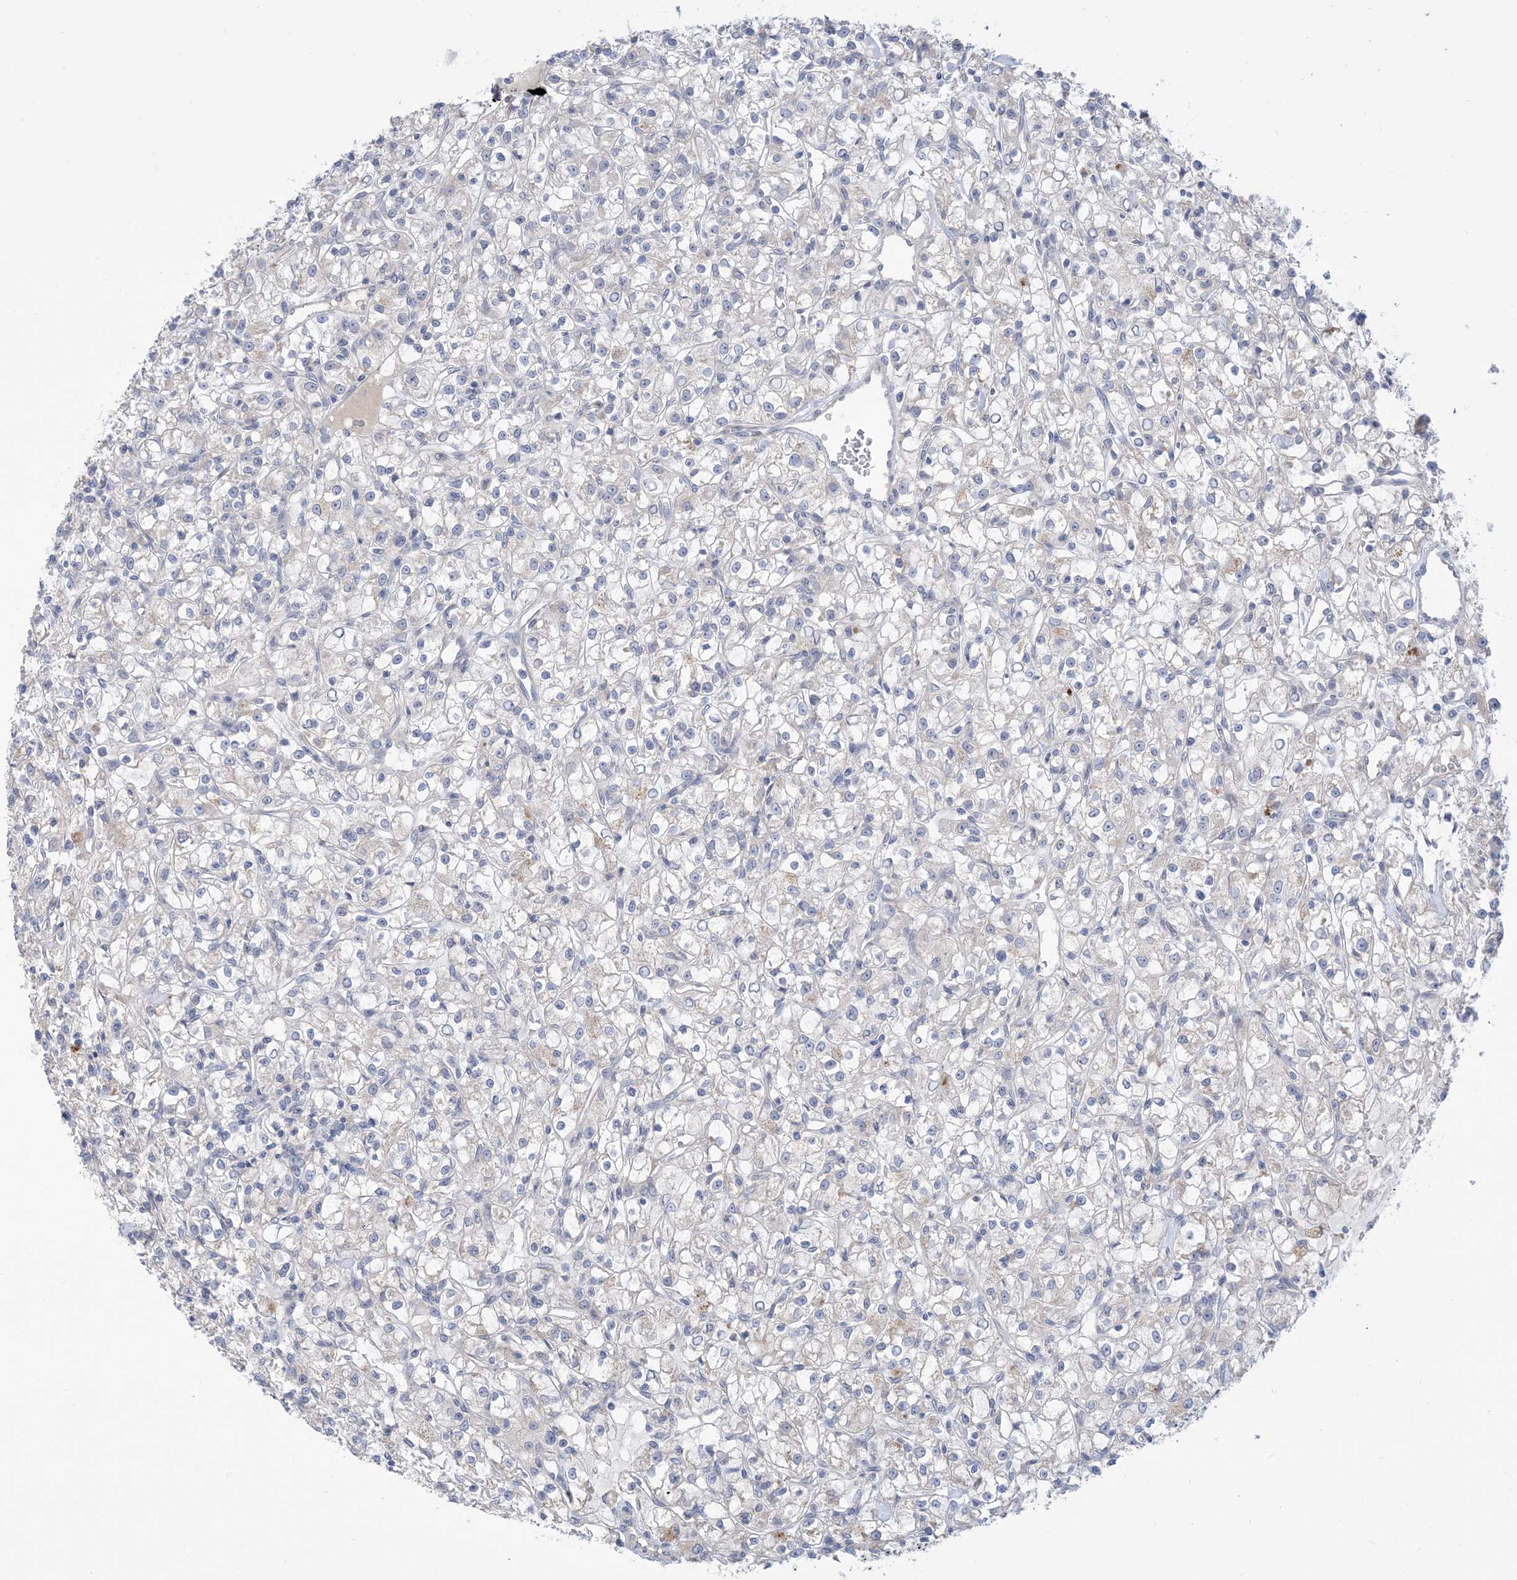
{"staining": {"intensity": "negative", "quantity": "none", "location": "none"}, "tissue": "renal cancer", "cell_type": "Tumor cells", "image_type": "cancer", "snomed": [{"axis": "morphology", "description": "Adenocarcinoma, NOS"}, {"axis": "topography", "description": "Kidney"}], "caption": "Immunohistochemical staining of adenocarcinoma (renal) exhibits no significant positivity in tumor cells.", "gene": "TTYH1", "patient": {"sex": "female", "age": 59}}